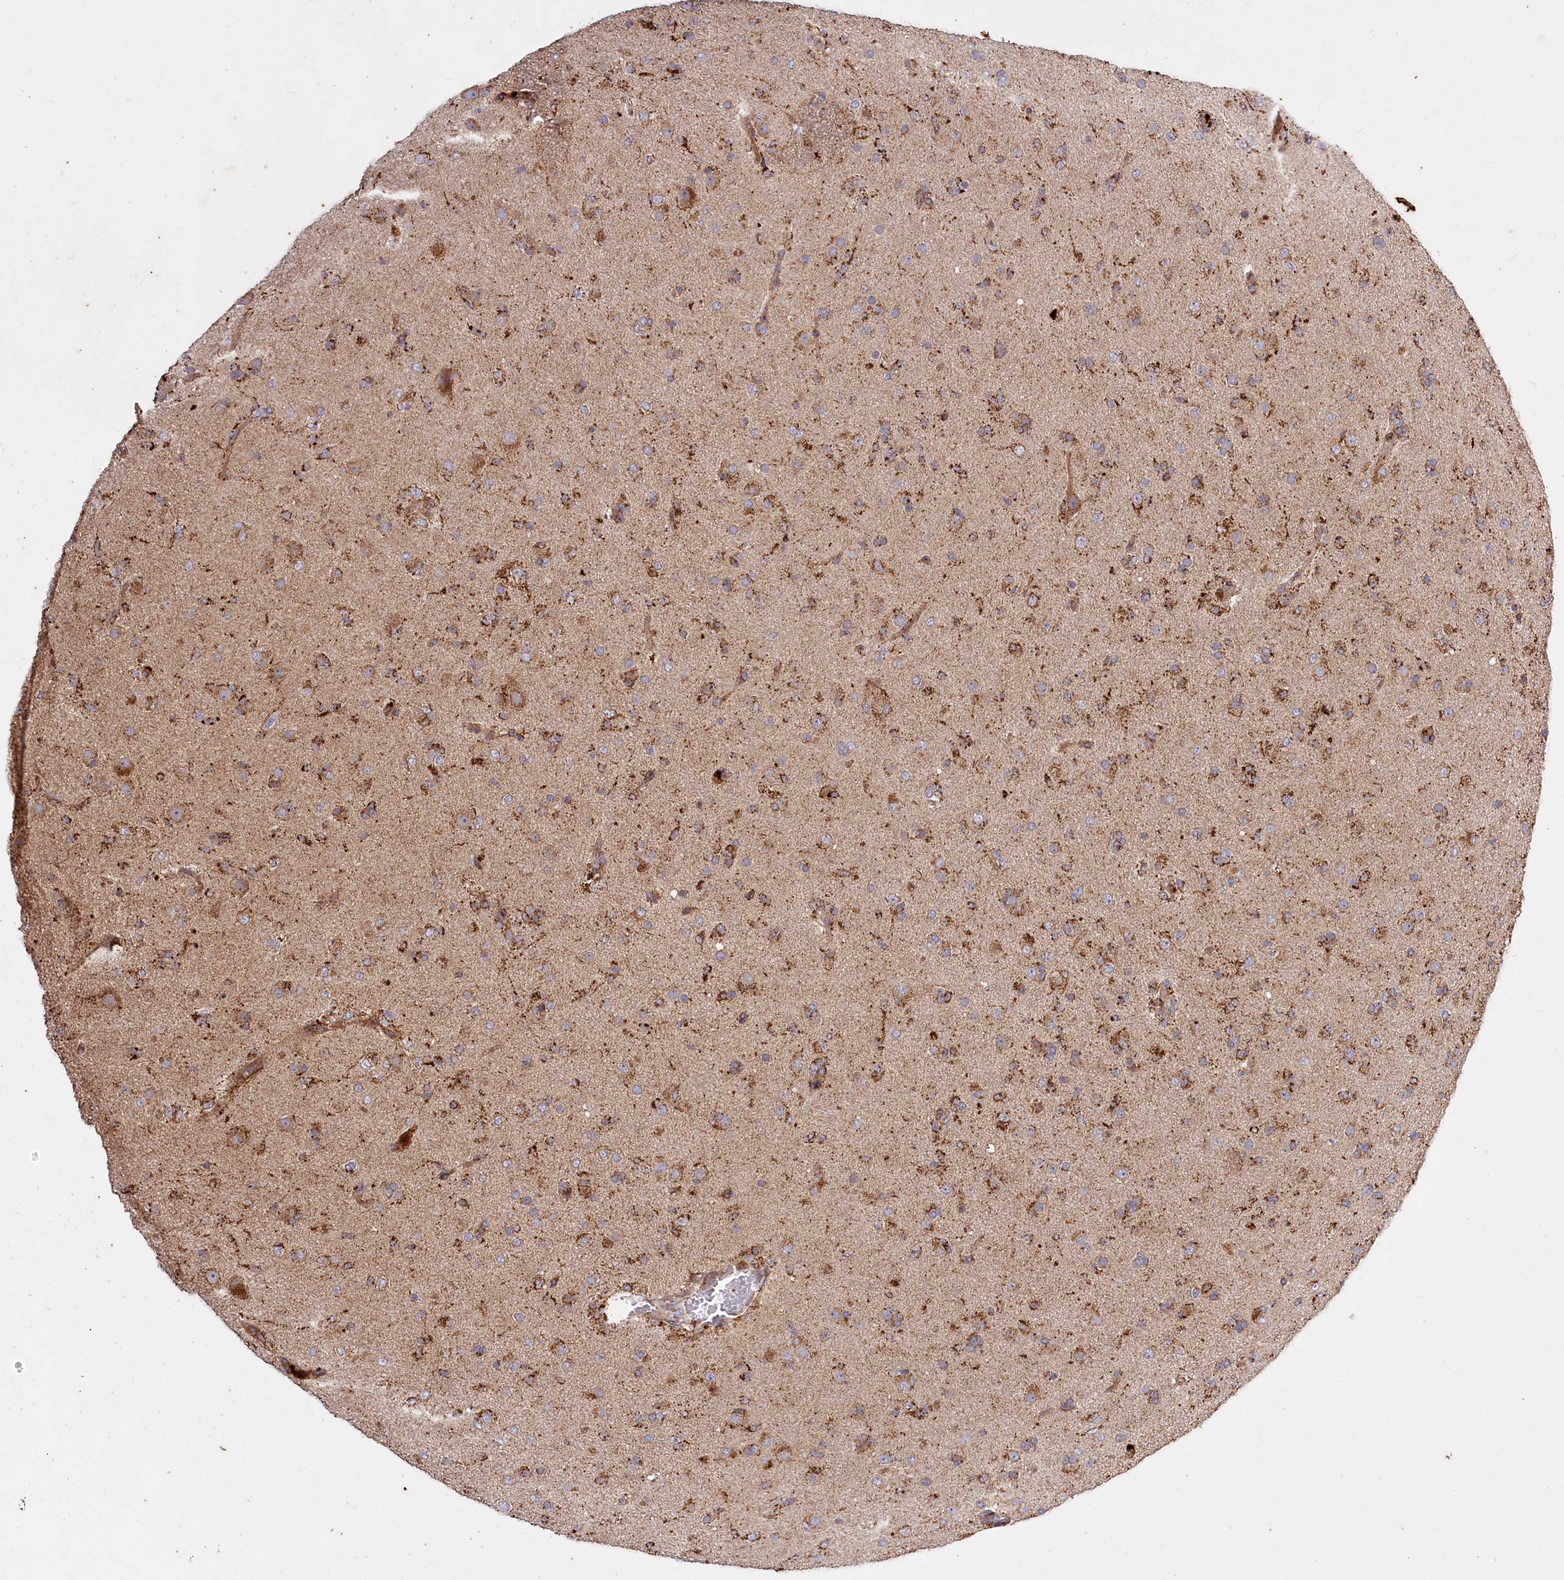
{"staining": {"intensity": "moderate", "quantity": ">75%", "location": "cytoplasmic/membranous"}, "tissue": "glioma", "cell_type": "Tumor cells", "image_type": "cancer", "snomed": [{"axis": "morphology", "description": "Glioma, malignant, Low grade"}, {"axis": "topography", "description": "Brain"}], "caption": "The histopathology image demonstrates a brown stain indicating the presence of a protein in the cytoplasmic/membranous of tumor cells in low-grade glioma (malignant).", "gene": "CARD19", "patient": {"sex": "male", "age": 65}}